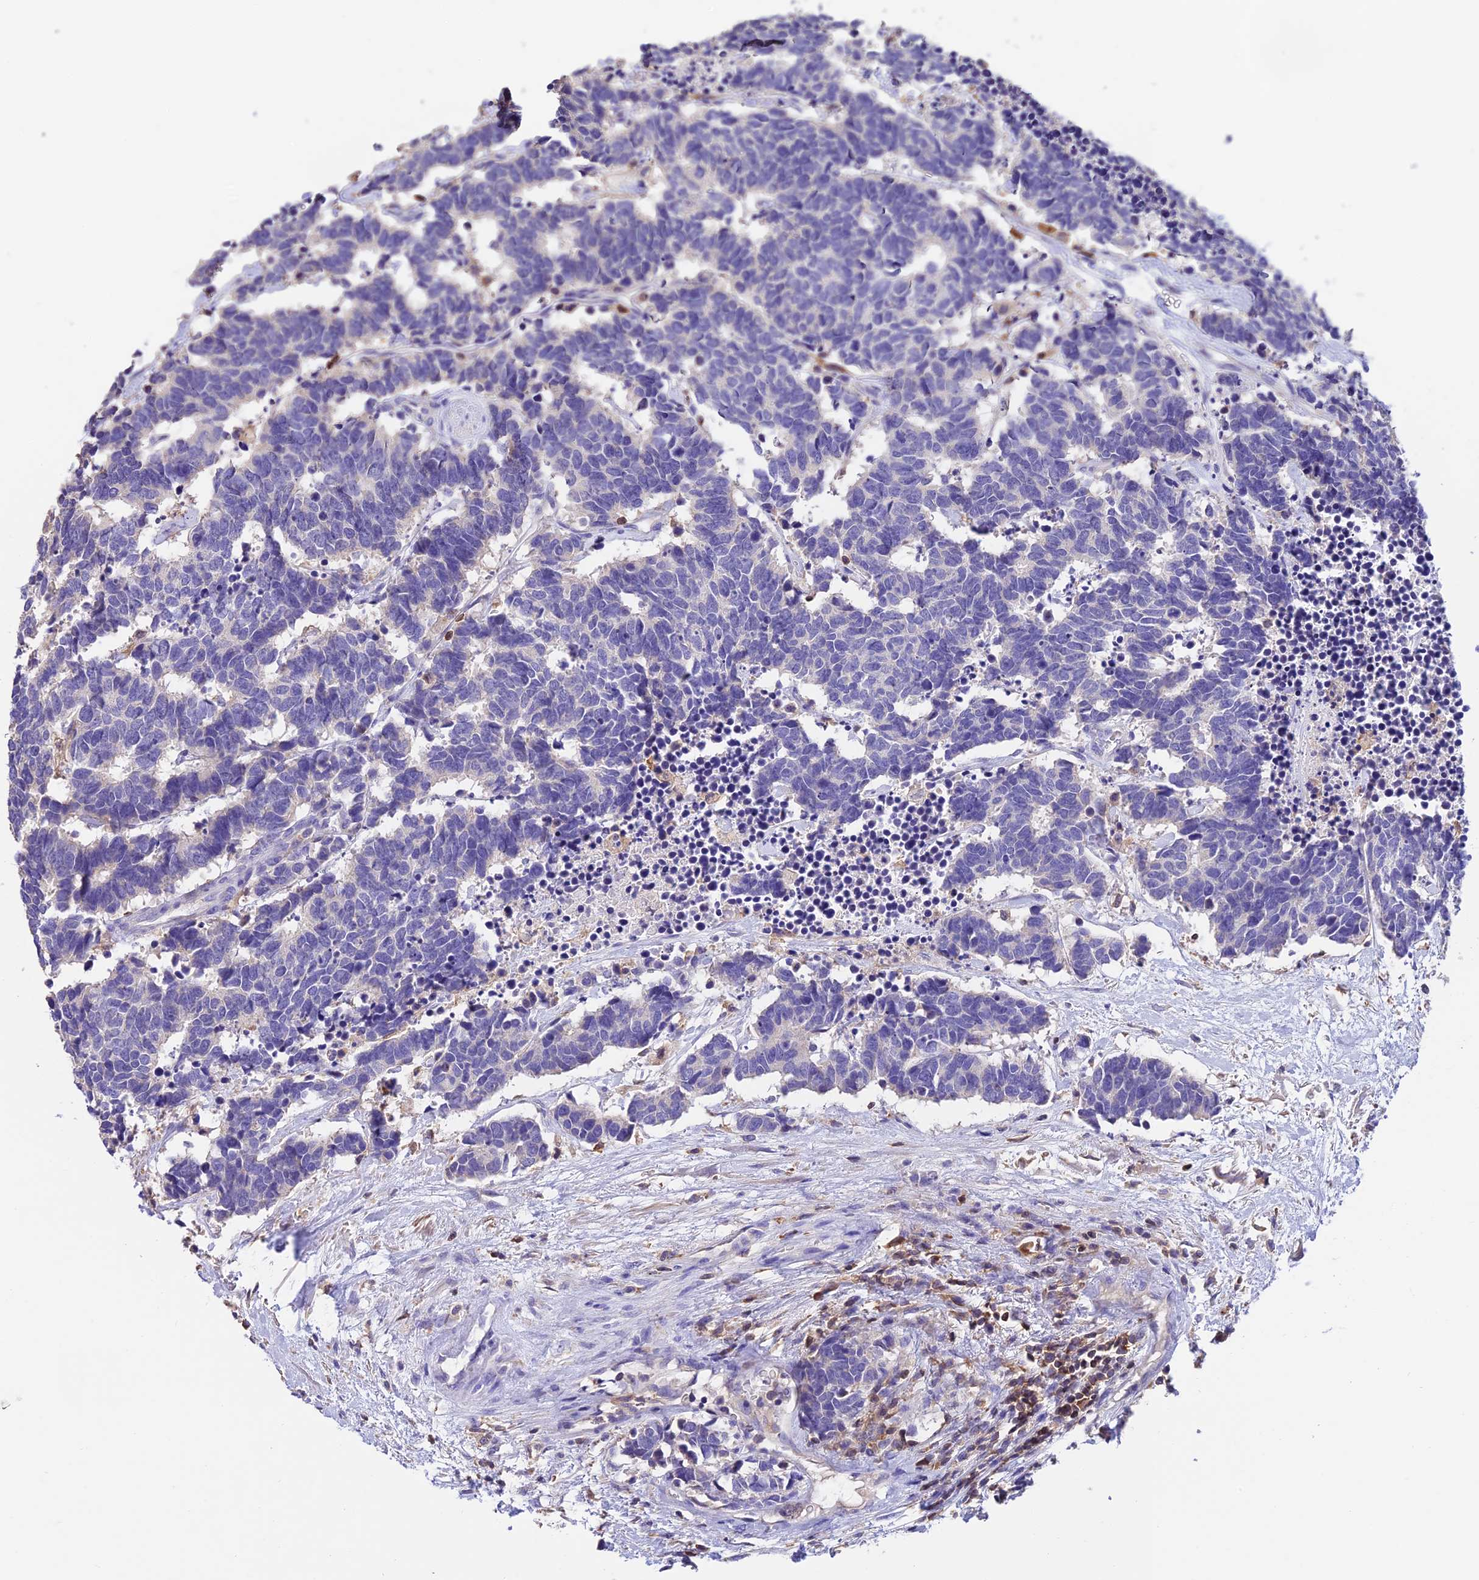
{"staining": {"intensity": "negative", "quantity": "none", "location": "none"}, "tissue": "carcinoid", "cell_type": "Tumor cells", "image_type": "cancer", "snomed": [{"axis": "morphology", "description": "Carcinoma, NOS"}, {"axis": "morphology", "description": "Carcinoid, malignant, NOS"}, {"axis": "topography", "description": "Urinary bladder"}], "caption": "Carcinoma was stained to show a protein in brown. There is no significant positivity in tumor cells. (DAB (3,3'-diaminobenzidine) IHC with hematoxylin counter stain).", "gene": "LPXN", "patient": {"sex": "male", "age": 57}}